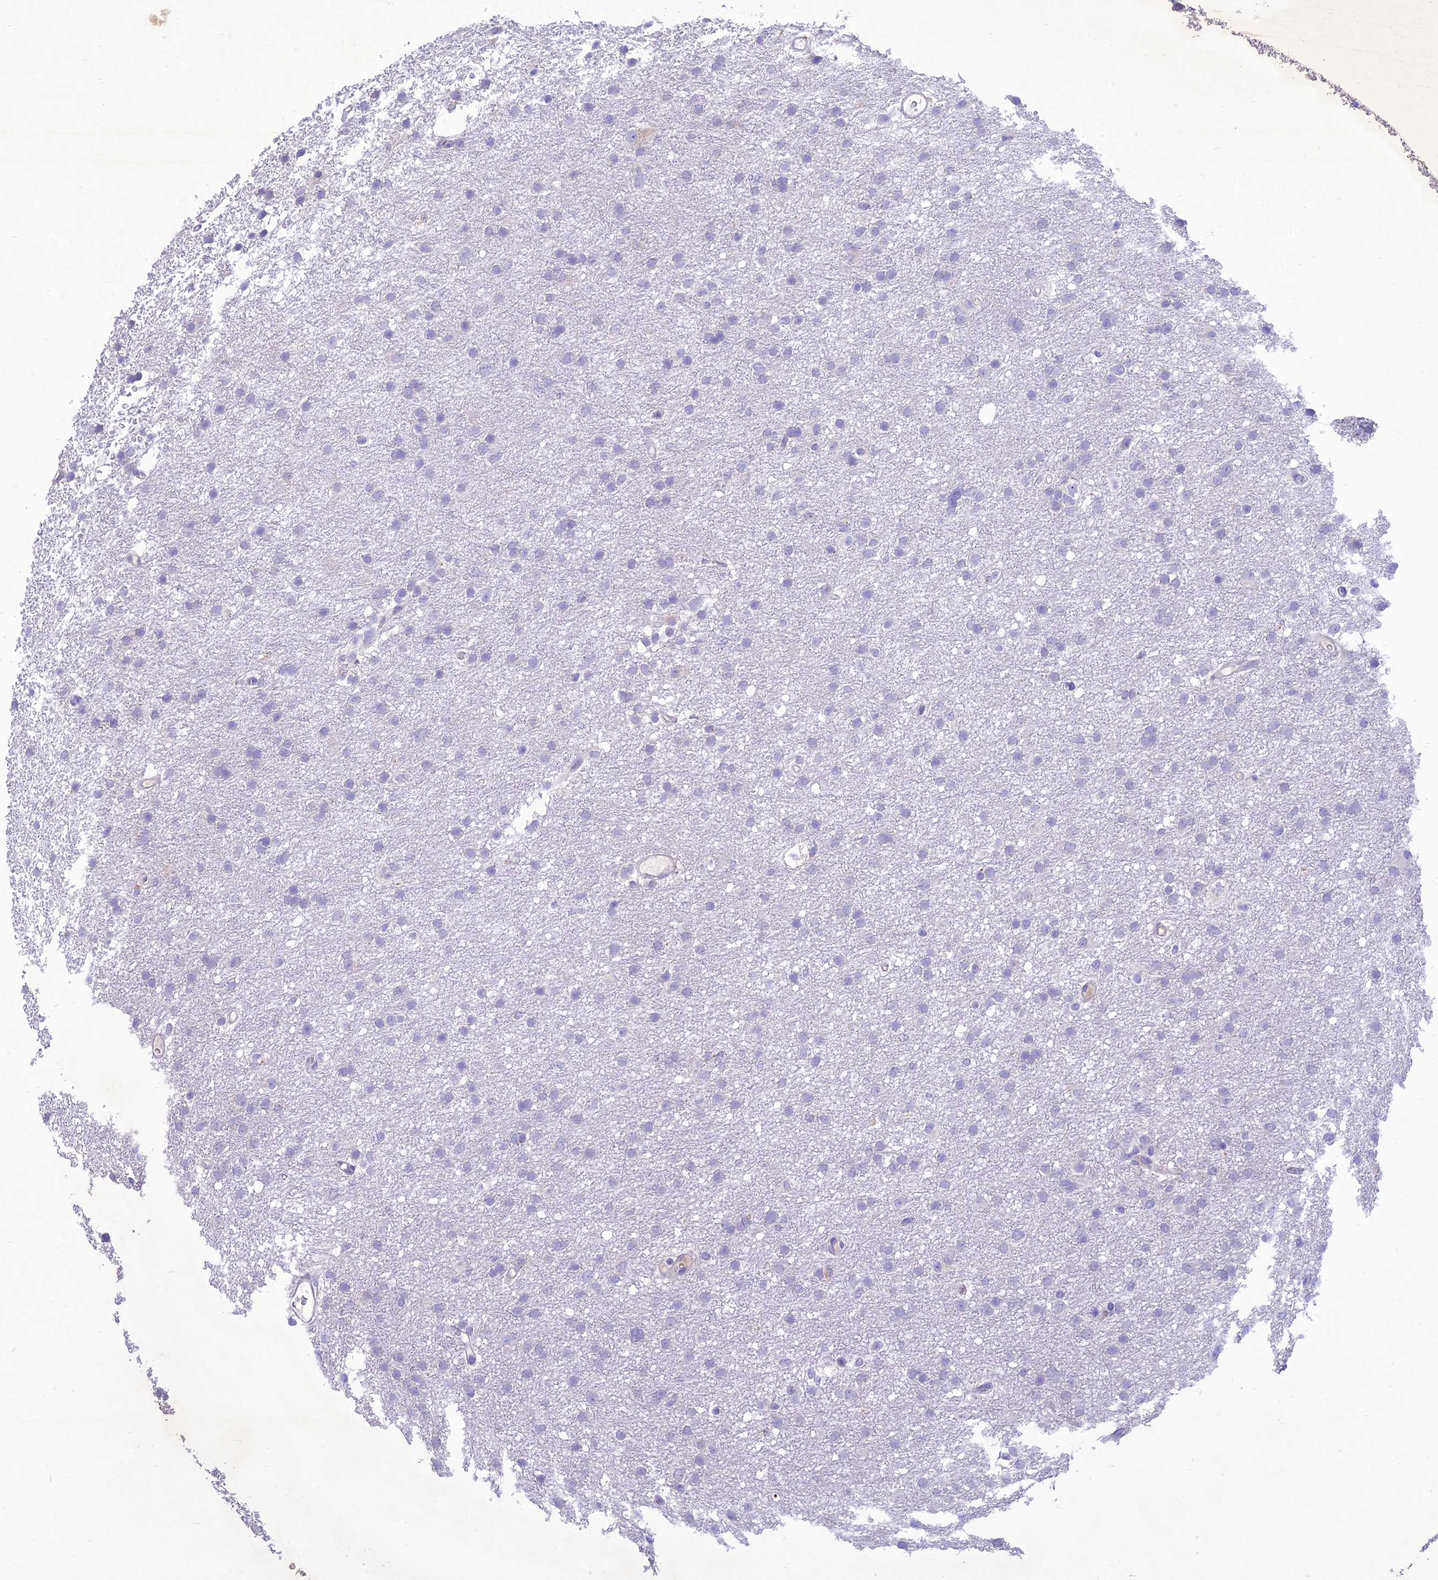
{"staining": {"intensity": "negative", "quantity": "none", "location": "none"}, "tissue": "glioma", "cell_type": "Tumor cells", "image_type": "cancer", "snomed": [{"axis": "morphology", "description": "Glioma, malignant, High grade"}, {"axis": "topography", "description": "Cerebral cortex"}], "caption": "Glioma was stained to show a protein in brown. There is no significant positivity in tumor cells.", "gene": "SLC13A5", "patient": {"sex": "female", "age": 36}}